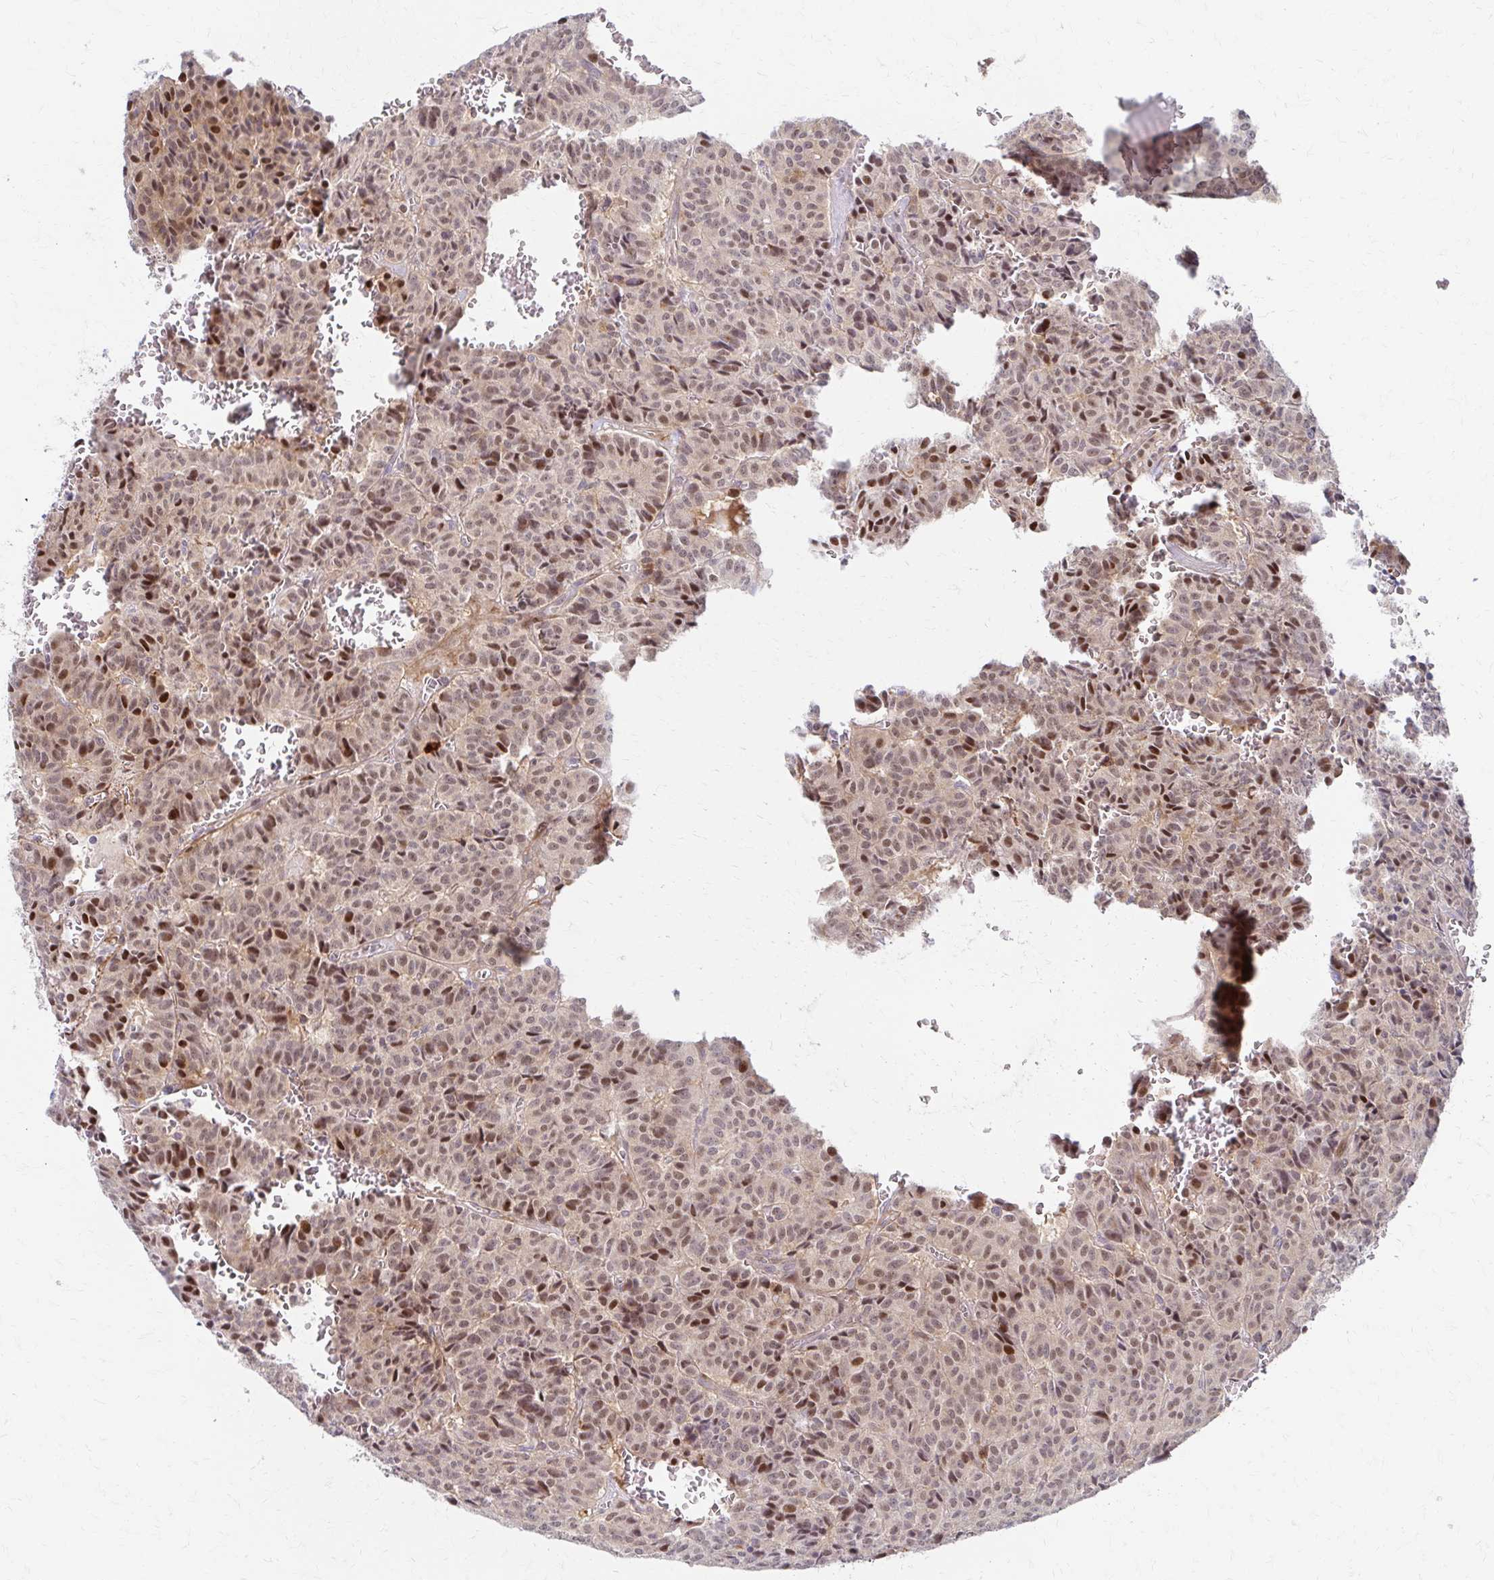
{"staining": {"intensity": "moderate", "quantity": ">75%", "location": "nuclear"}, "tissue": "carcinoid", "cell_type": "Tumor cells", "image_type": "cancer", "snomed": [{"axis": "morphology", "description": "Carcinoid, malignant, NOS"}, {"axis": "topography", "description": "Lung"}], "caption": "Malignant carcinoid stained for a protein (brown) shows moderate nuclear positive expression in about >75% of tumor cells.", "gene": "PSMD7", "patient": {"sex": "male", "age": 70}}